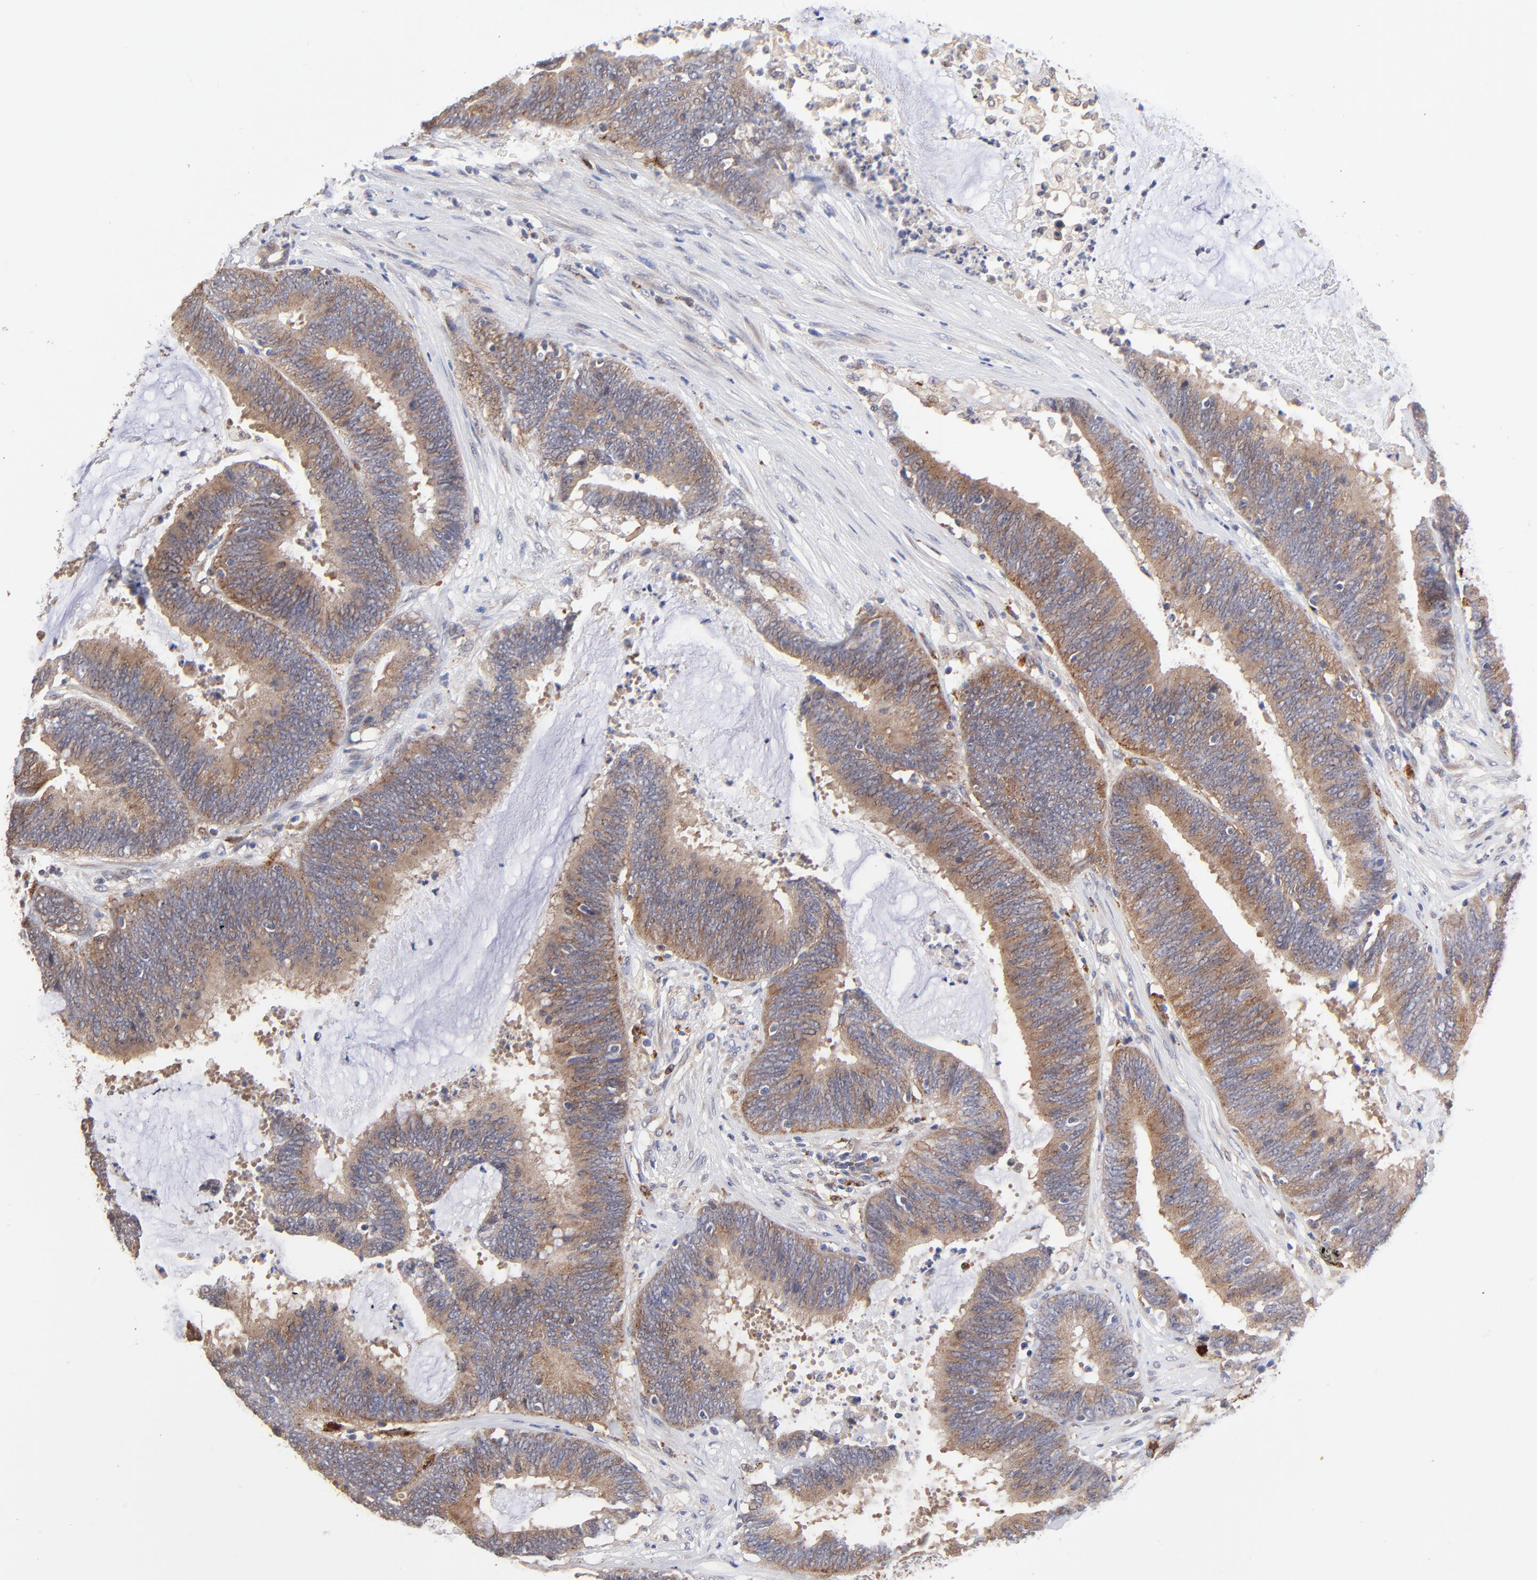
{"staining": {"intensity": "moderate", "quantity": ">75%", "location": "cytoplasmic/membranous"}, "tissue": "colorectal cancer", "cell_type": "Tumor cells", "image_type": "cancer", "snomed": [{"axis": "morphology", "description": "Adenocarcinoma, NOS"}, {"axis": "topography", "description": "Rectum"}], "caption": "Immunohistochemistry of human colorectal adenocarcinoma demonstrates medium levels of moderate cytoplasmic/membranous positivity in approximately >75% of tumor cells. The protein is stained brown, and the nuclei are stained in blue (DAB IHC with brightfield microscopy, high magnification).", "gene": "PDE4B", "patient": {"sex": "female", "age": 66}}